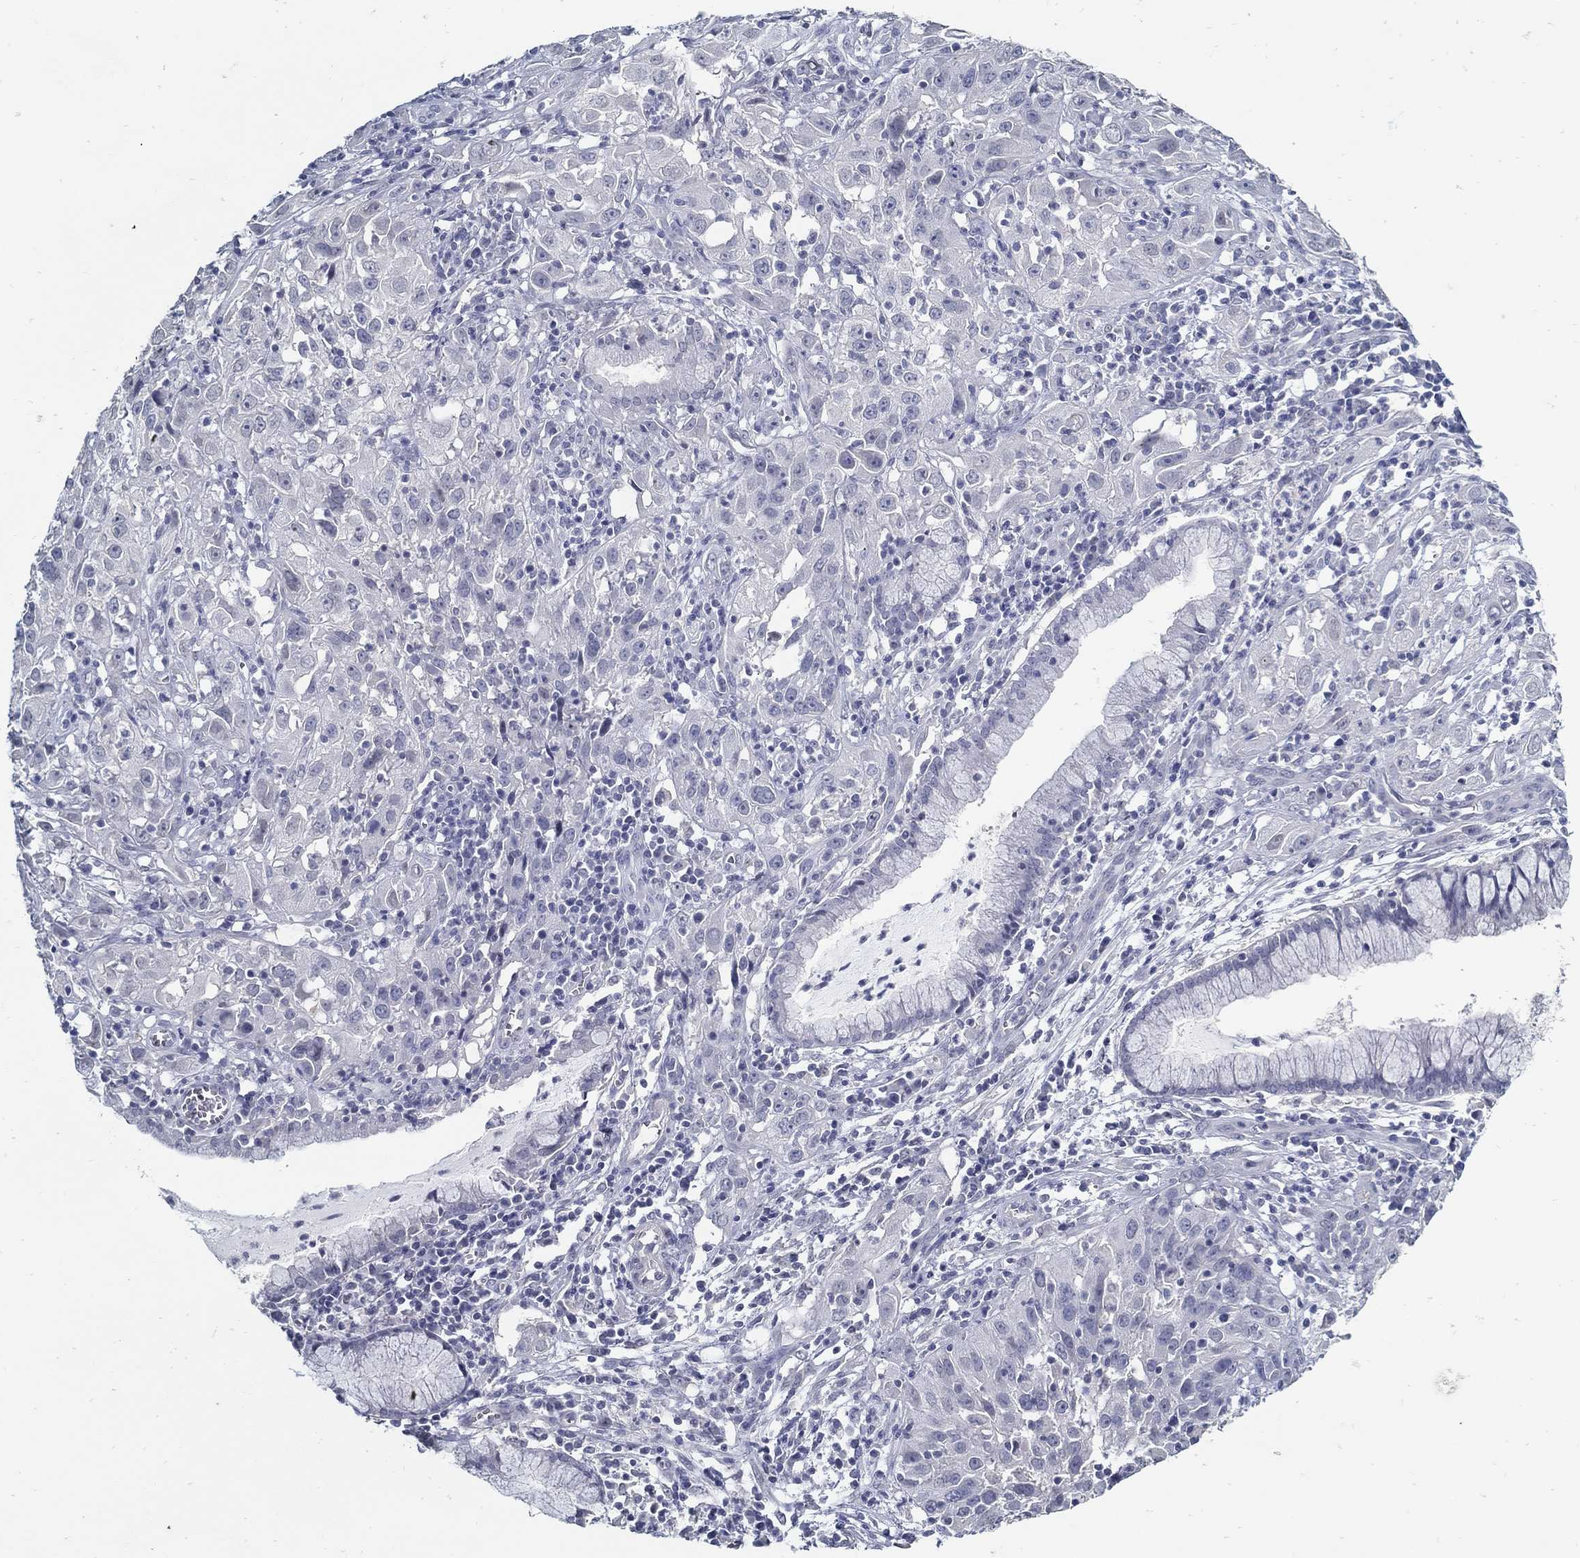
{"staining": {"intensity": "negative", "quantity": "none", "location": "none"}, "tissue": "cervical cancer", "cell_type": "Tumor cells", "image_type": "cancer", "snomed": [{"axis": "morphology", "description": "Squamous cell carcinoma, NOS"}, {"axis": "topography", "description": "Cervix"}], "caption": "Tumor cells show no significant protein expression in squamous cell carcinoma (cervical).", "gene": "USP29", "patient": {"sex": "female", "age": 32}}